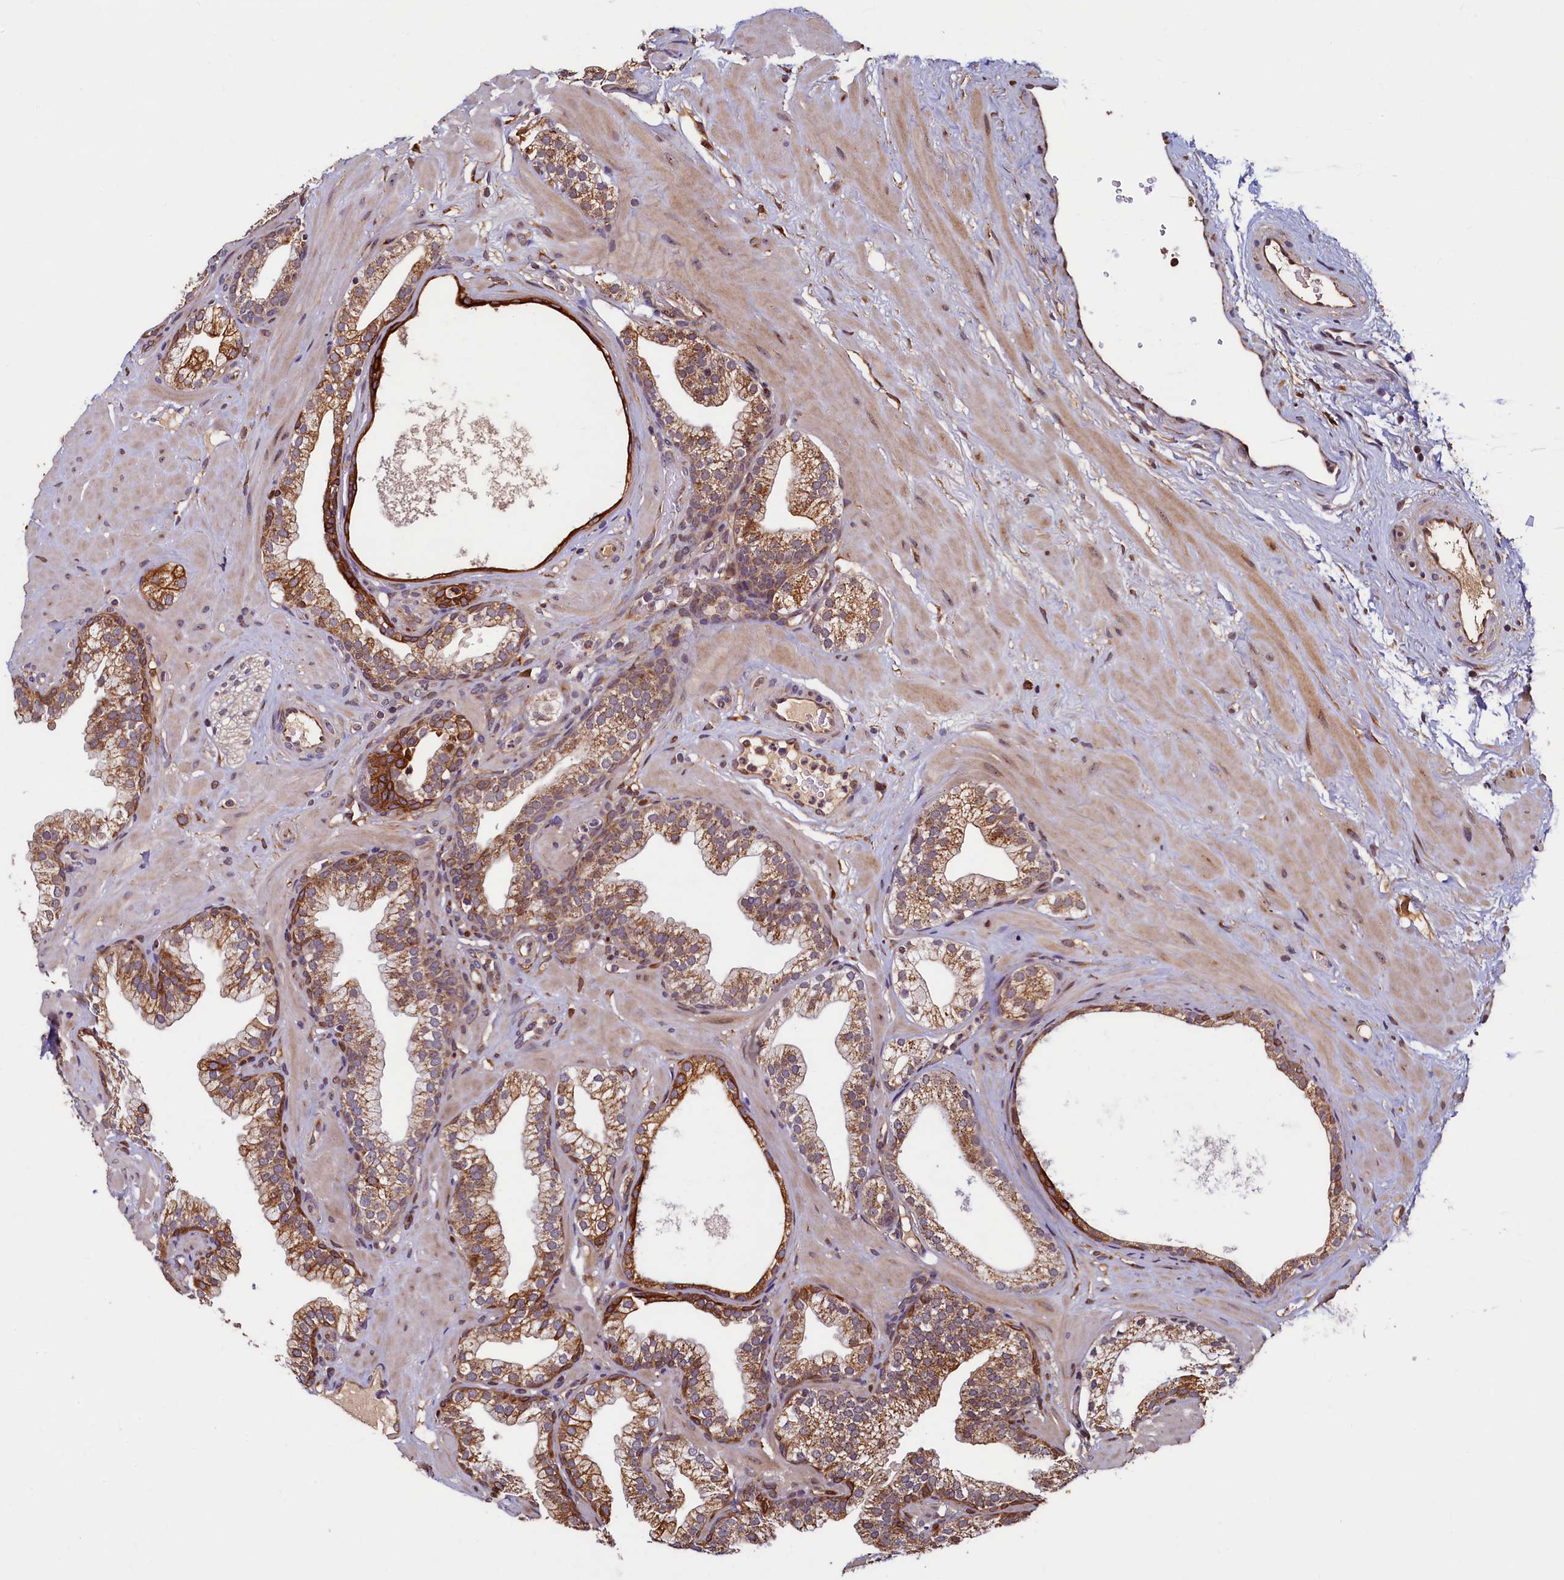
{"staining": {"intensity": "moderate", "quantity": ">75%", "location": "cytoplasmic/membranous"}, "tissue": "prostate", "cell_type": "Glandular cells", "image_type": "normal", "snomed": [{"axis": "morphology", "description": "Normal tissue, NOS"}, {"axis": "morphology", "description": "Urothelial carcinoma, Low grade"}, {"axis": "topography", "description": "Urinary bladder"}, {"axis": "topography", "description": "Prostate"}], "caption": "High-power microscopy captured an IHC image of benign prostate, revealing moderate cytoplasmic/membranous positivity in about >75% of glandular cells.", "gene": "NCKAP5L", "patient": {"sex": "male", "age": 60}}